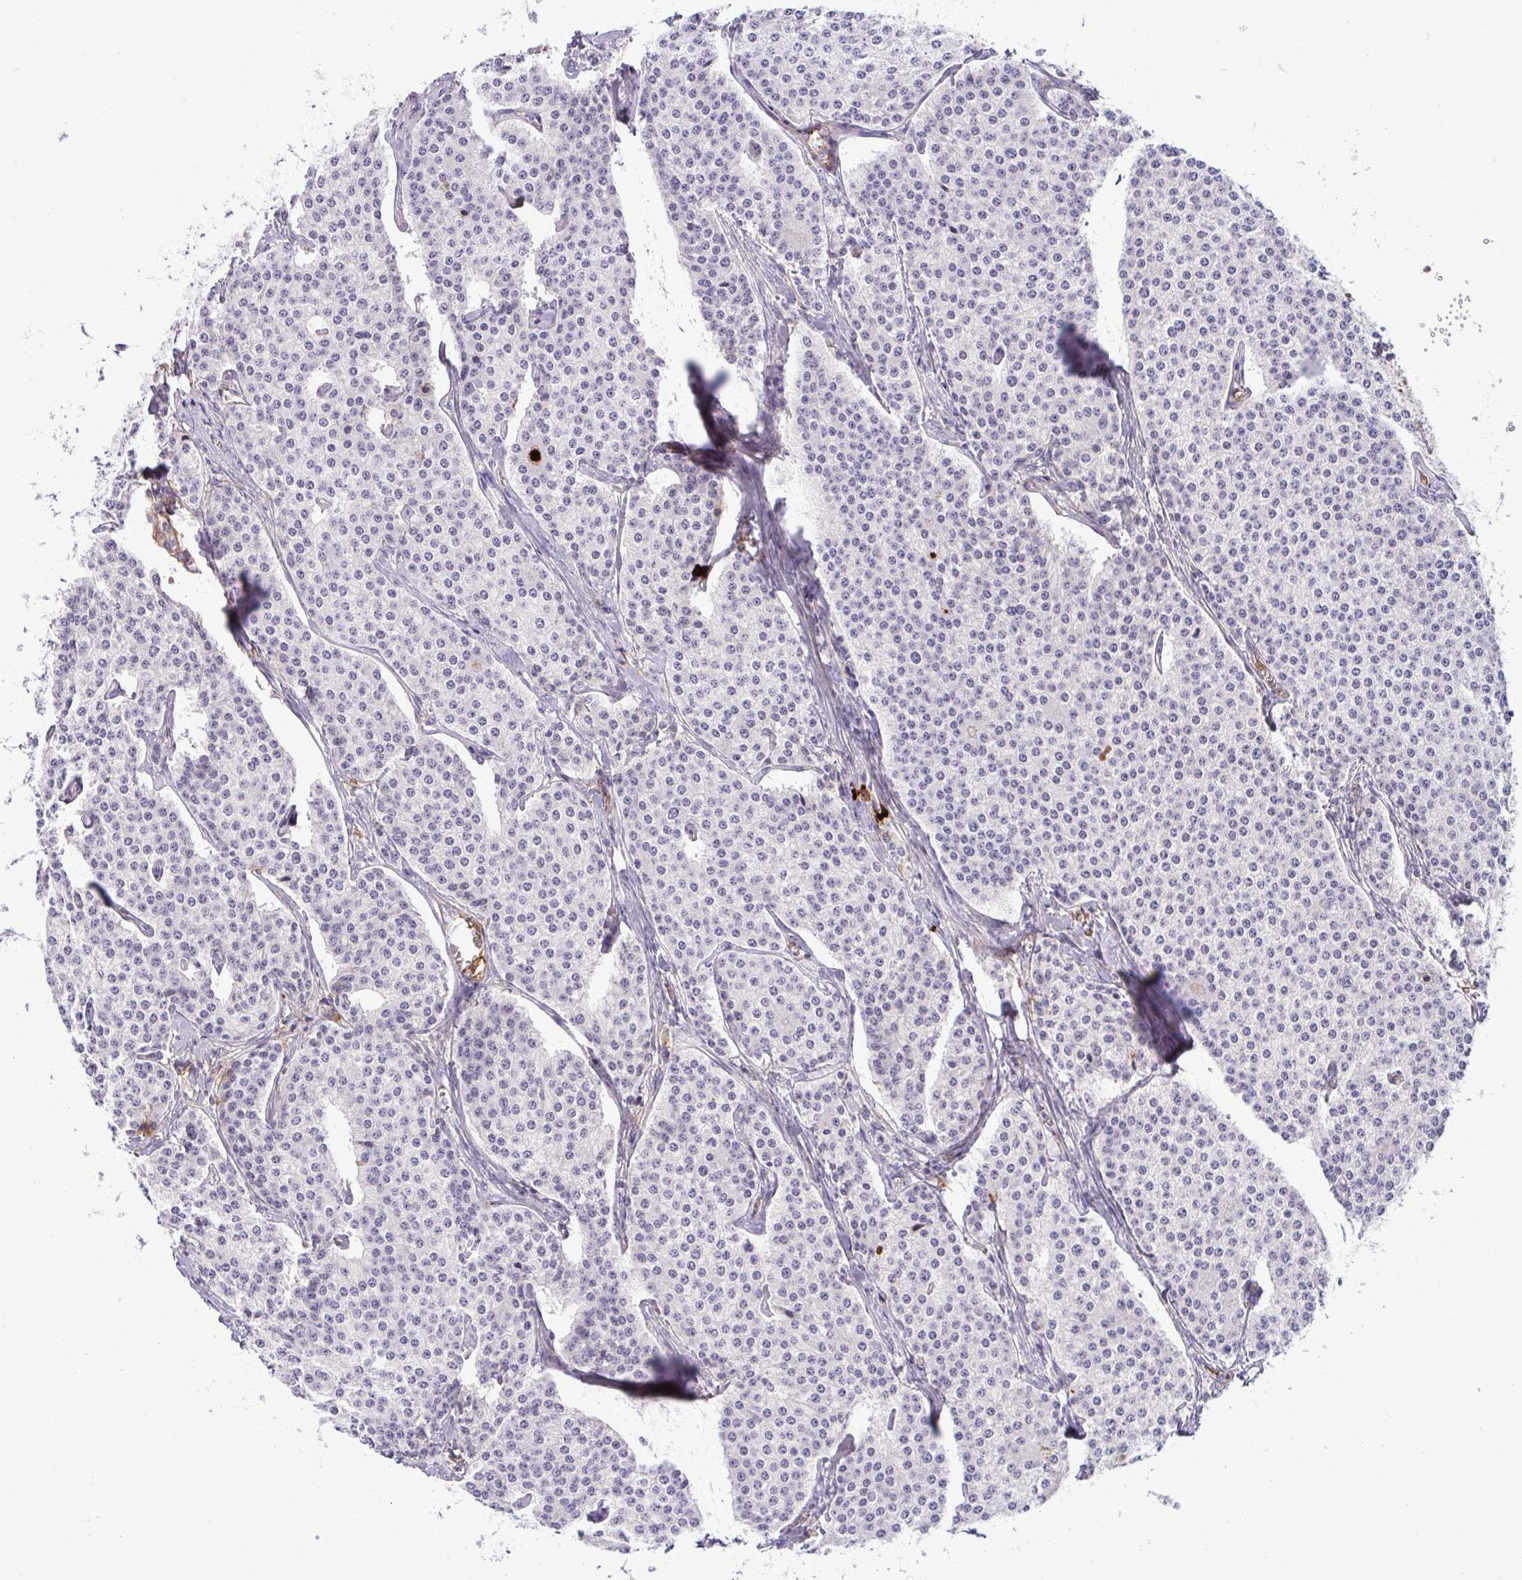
{"staining": {"intensity": "negative", "quantity": "none", "location": "none"}, "tissue": "carcinoid", "cell_type": "Tumor cells", "image_type": "cancer", "snomed": [{"axis": "morphology", "description": "Carcinoid, malignant, NOS"}, {"axis": "topography", "description": "Small intestine"}], "caption": "Tumor cells are negative for protein expression in human malignant carcinoid.", "gene": "F2", "patient": {"sex": "female", "age": 64}}